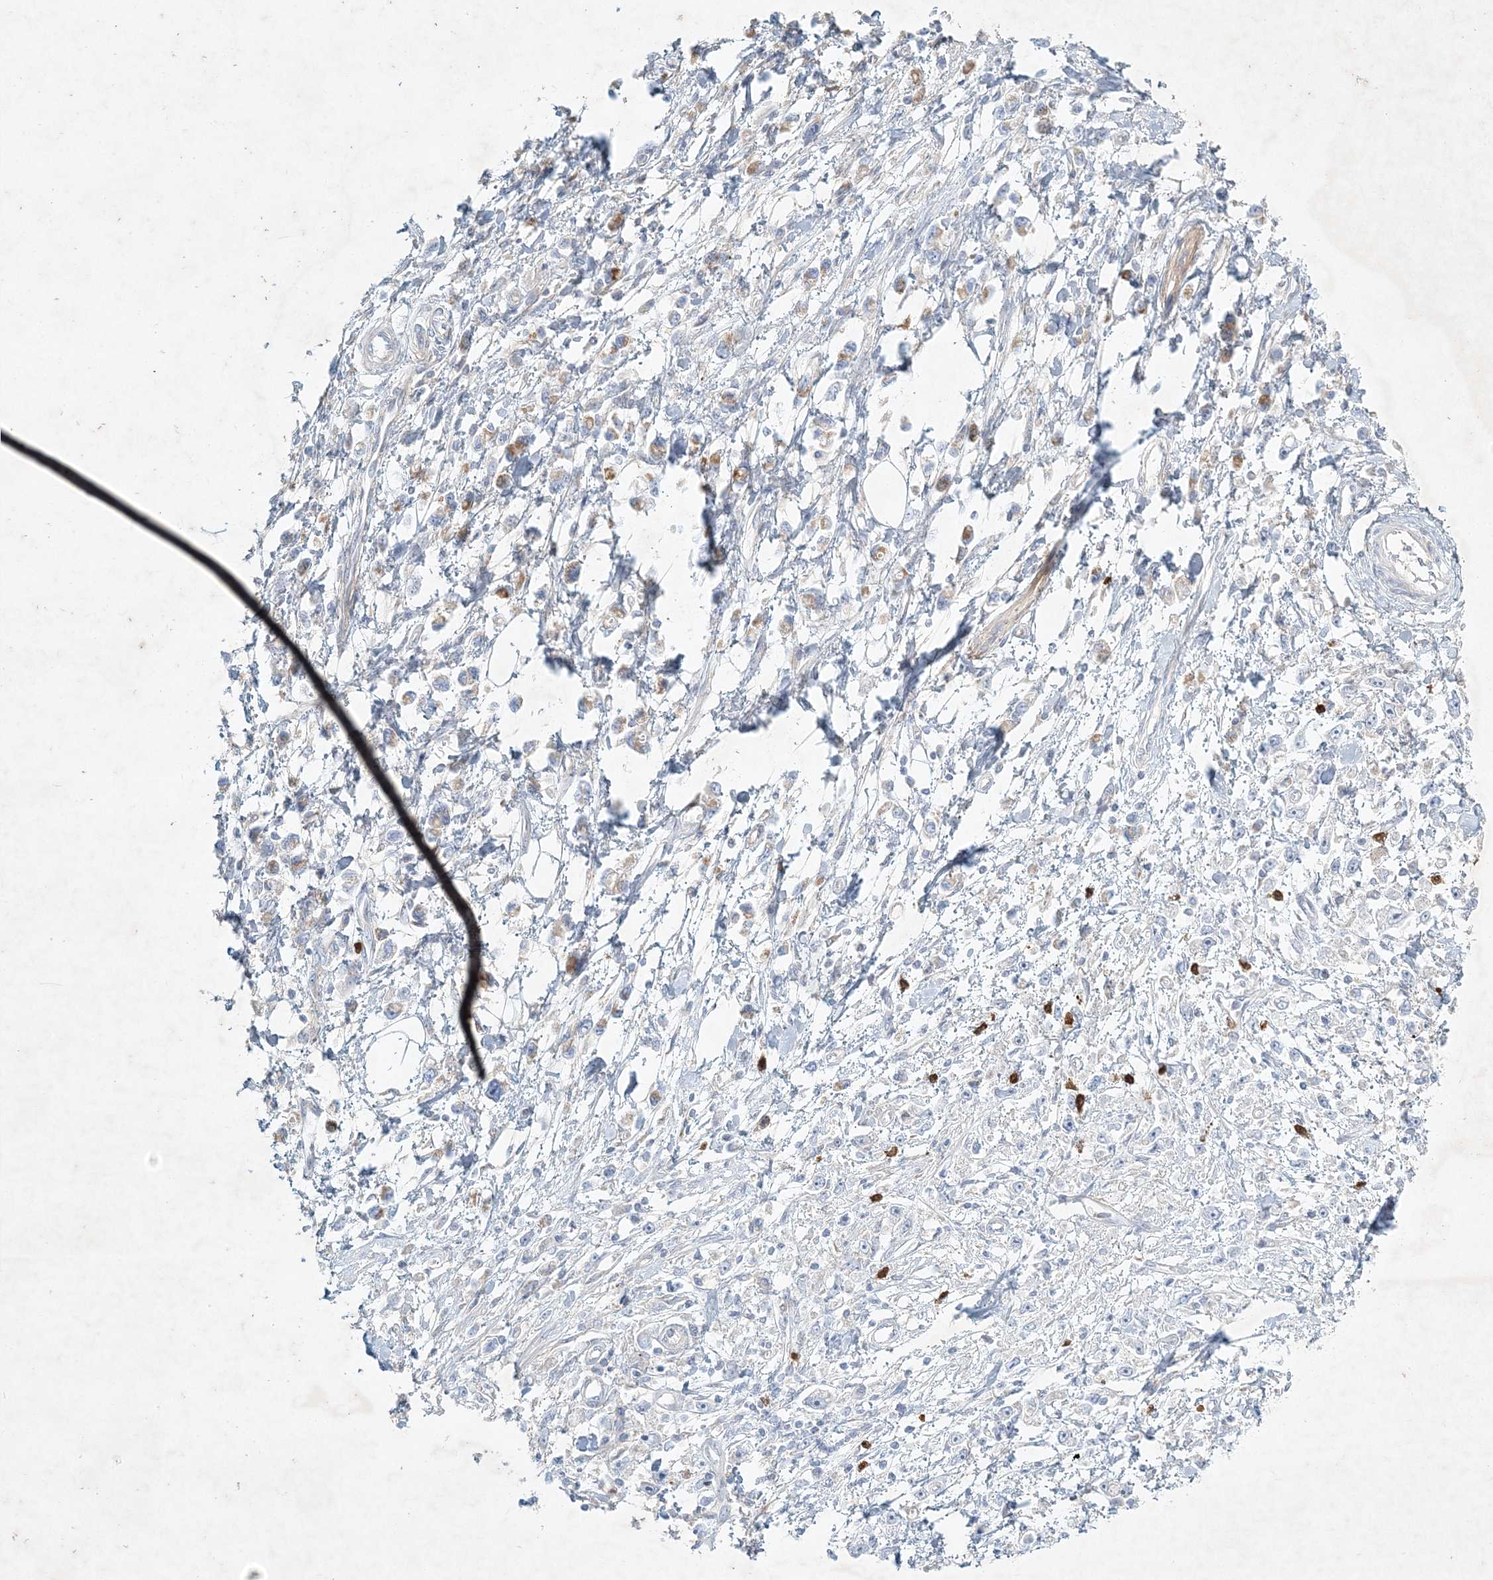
{"staining": {"intensity": "negative", "quantity": "none", "location": "none"}, "tissue": "stomach cancer", "cell_type": "Tumor cells", "image_type": "cancer", "snomed": [{"axis": "morphology", "description": "Adenocarcinoma, NOS"}, {"axis": "topography", "description": "Stomach"}], "caption": "This micrograph is of stomach cancer stained with IHC to label a protein in brown with the nuclei are counter-stained blue. There is no positivity in tumor cells.", "gene": "STK11IP", "patient": {"sex": "female", "age": 59}}